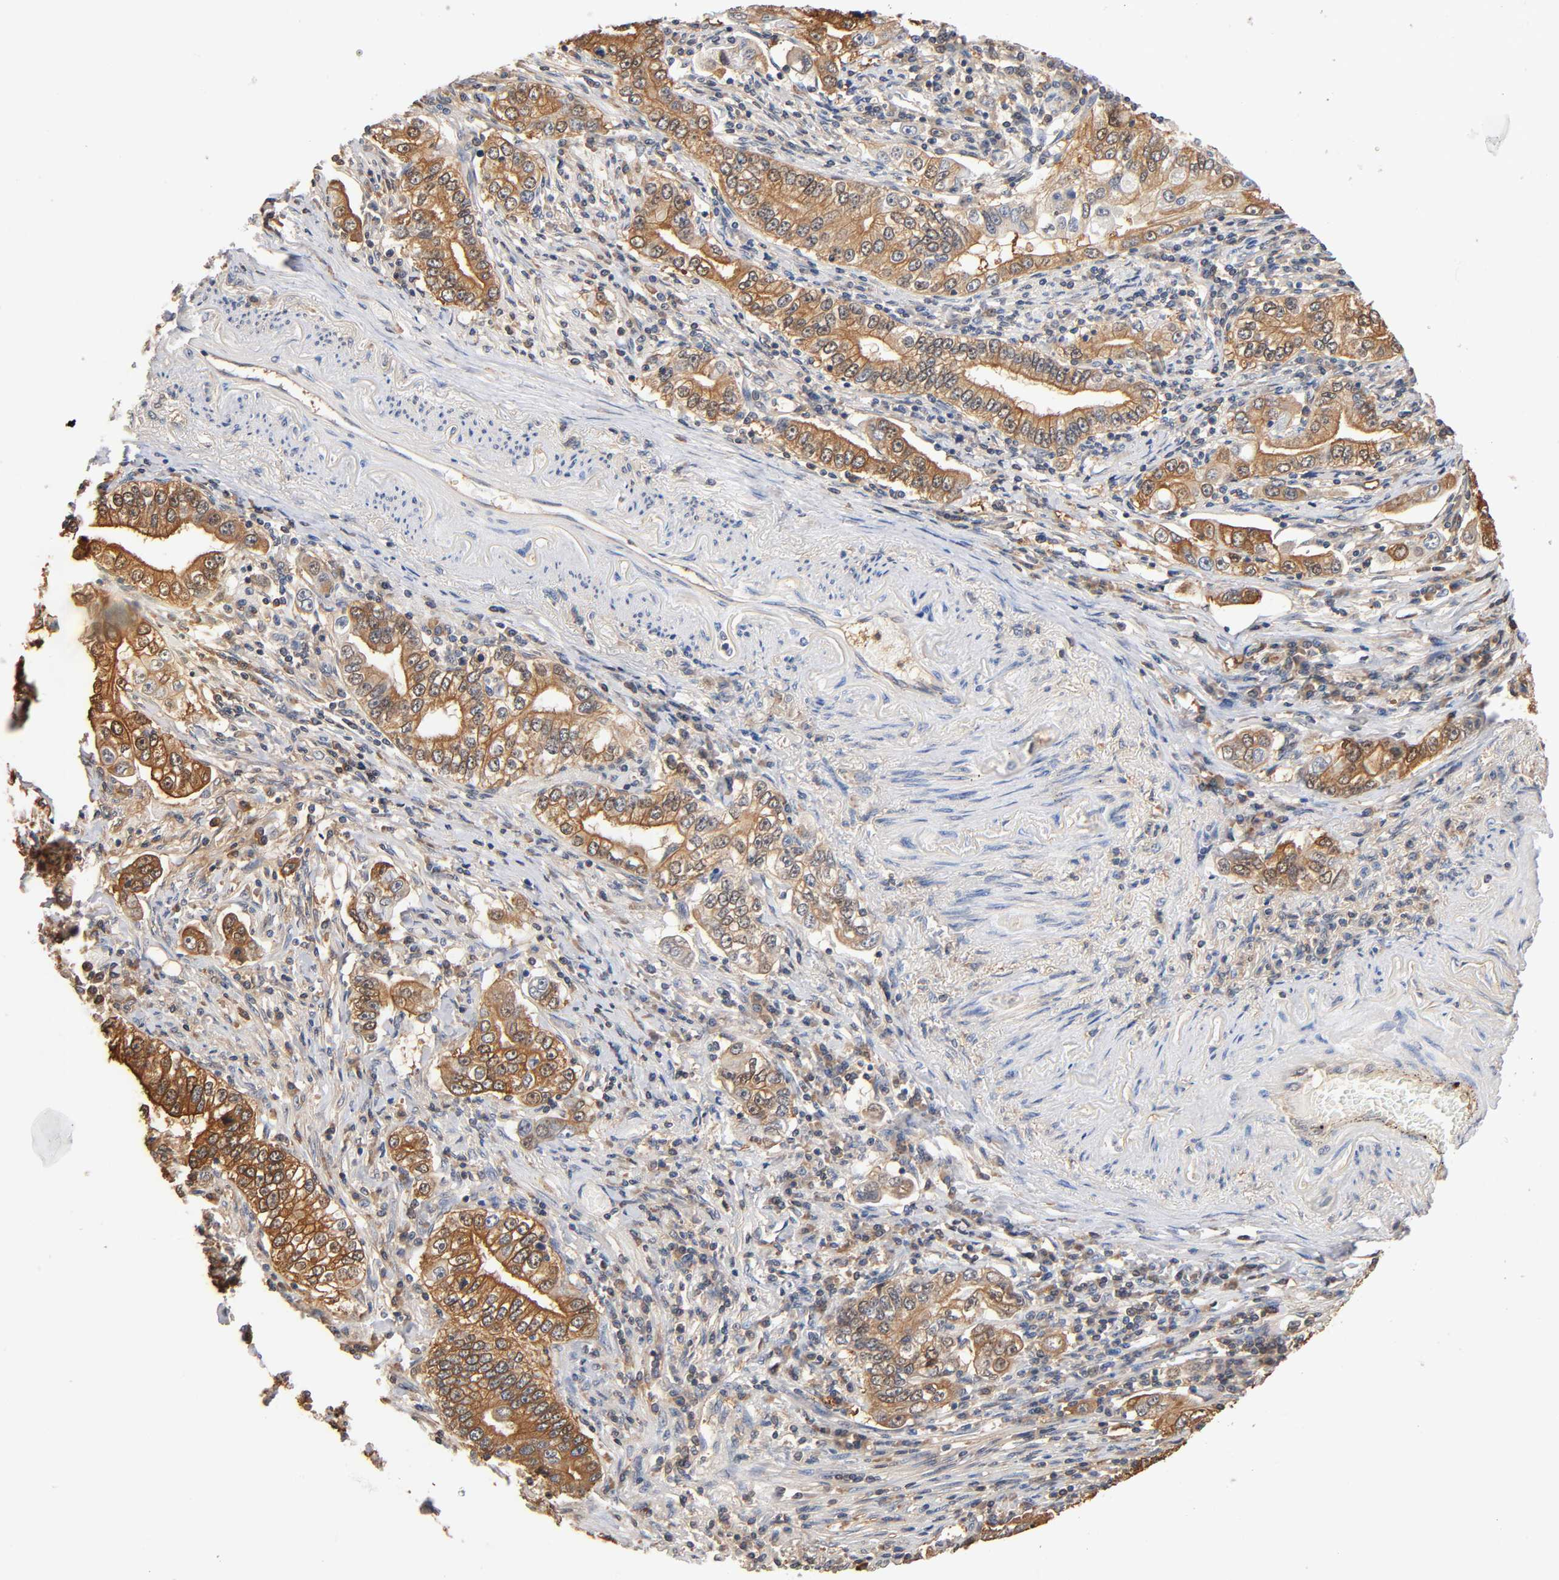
{"staining": {"intensity": "strong", "quantity": ">75%", "location": "cytoplasmic/membranous"}, "tissue": "stomach cancer", "cell_type": "Tumor cells", "image_type": "cancer", "snomed": [{"axis": "morphology", "description": "Adenocarcinoma, NOS"}, {"axis": "topography", "description": "Stomach, lower"}], "caption": "Immunohistochemistry (IHC) of stomach cancer shows high levels of strong cytoplasmic/membranous staining in approximately >75% of tumor cells.", "gene": "ALDOA", "patient": {"sex": "female", "age": 72}}